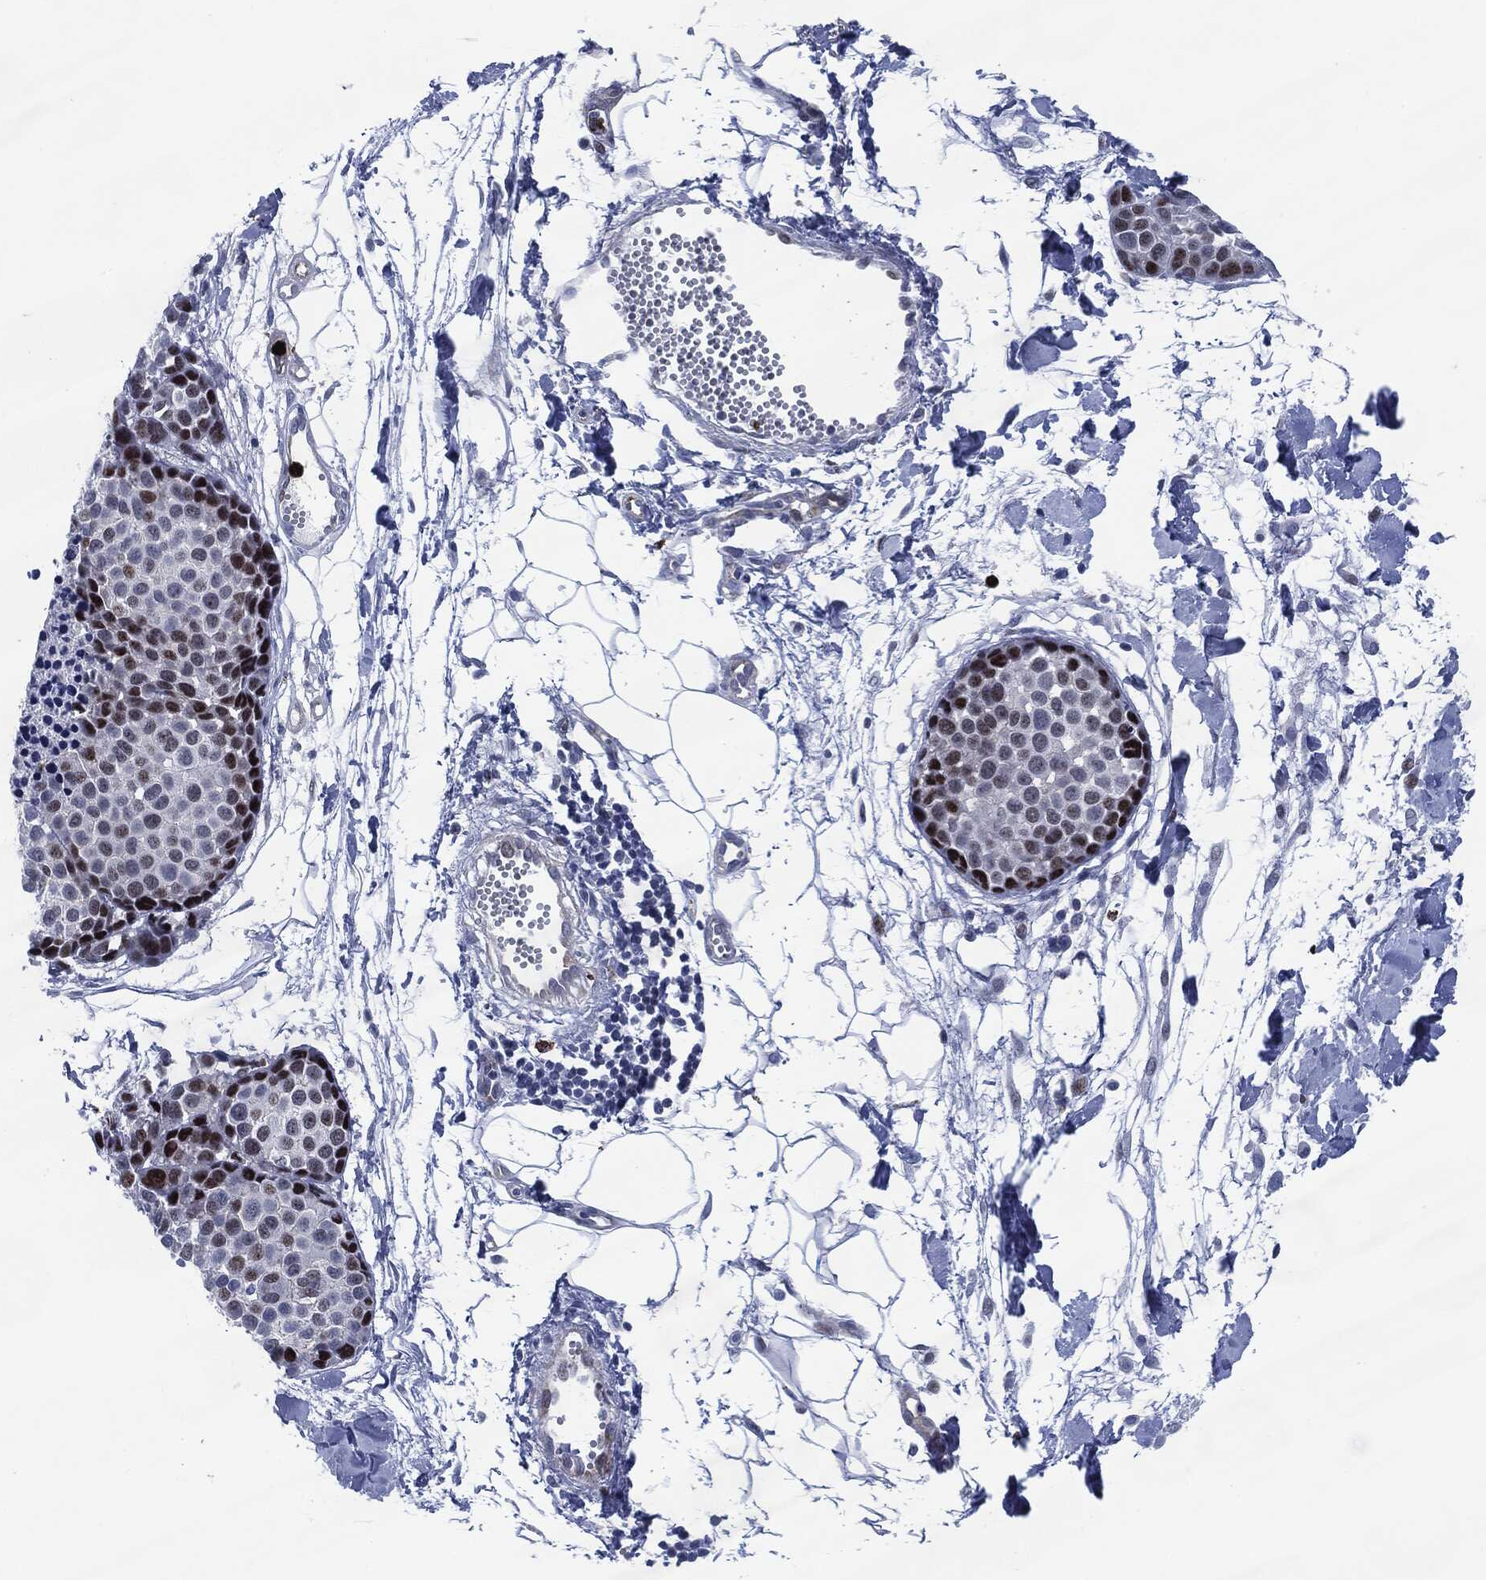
{"staining": {"intensity": "strong", "quantity": "<25%", "location": "nuclear"}, "tissue": "melanoma", "cell_type": "Tumor cells", "image_type": "cancer", "snomed": [{"axis": "morphology", "description": "Malignant melanoma, NOS"}, {"axis": "topography", "description": "Skin"}], "caption": "A medium amount of strong nuclear positivity is identified in approximately <25% of tumor cells in melanoma tissue. The staining is performed using DAB brown chromogen to label protein expression. The nuclei are counter-stained blue using hematoxylin.", "gene": "MPO", "patient": {"sex": "female", "age": 86}}